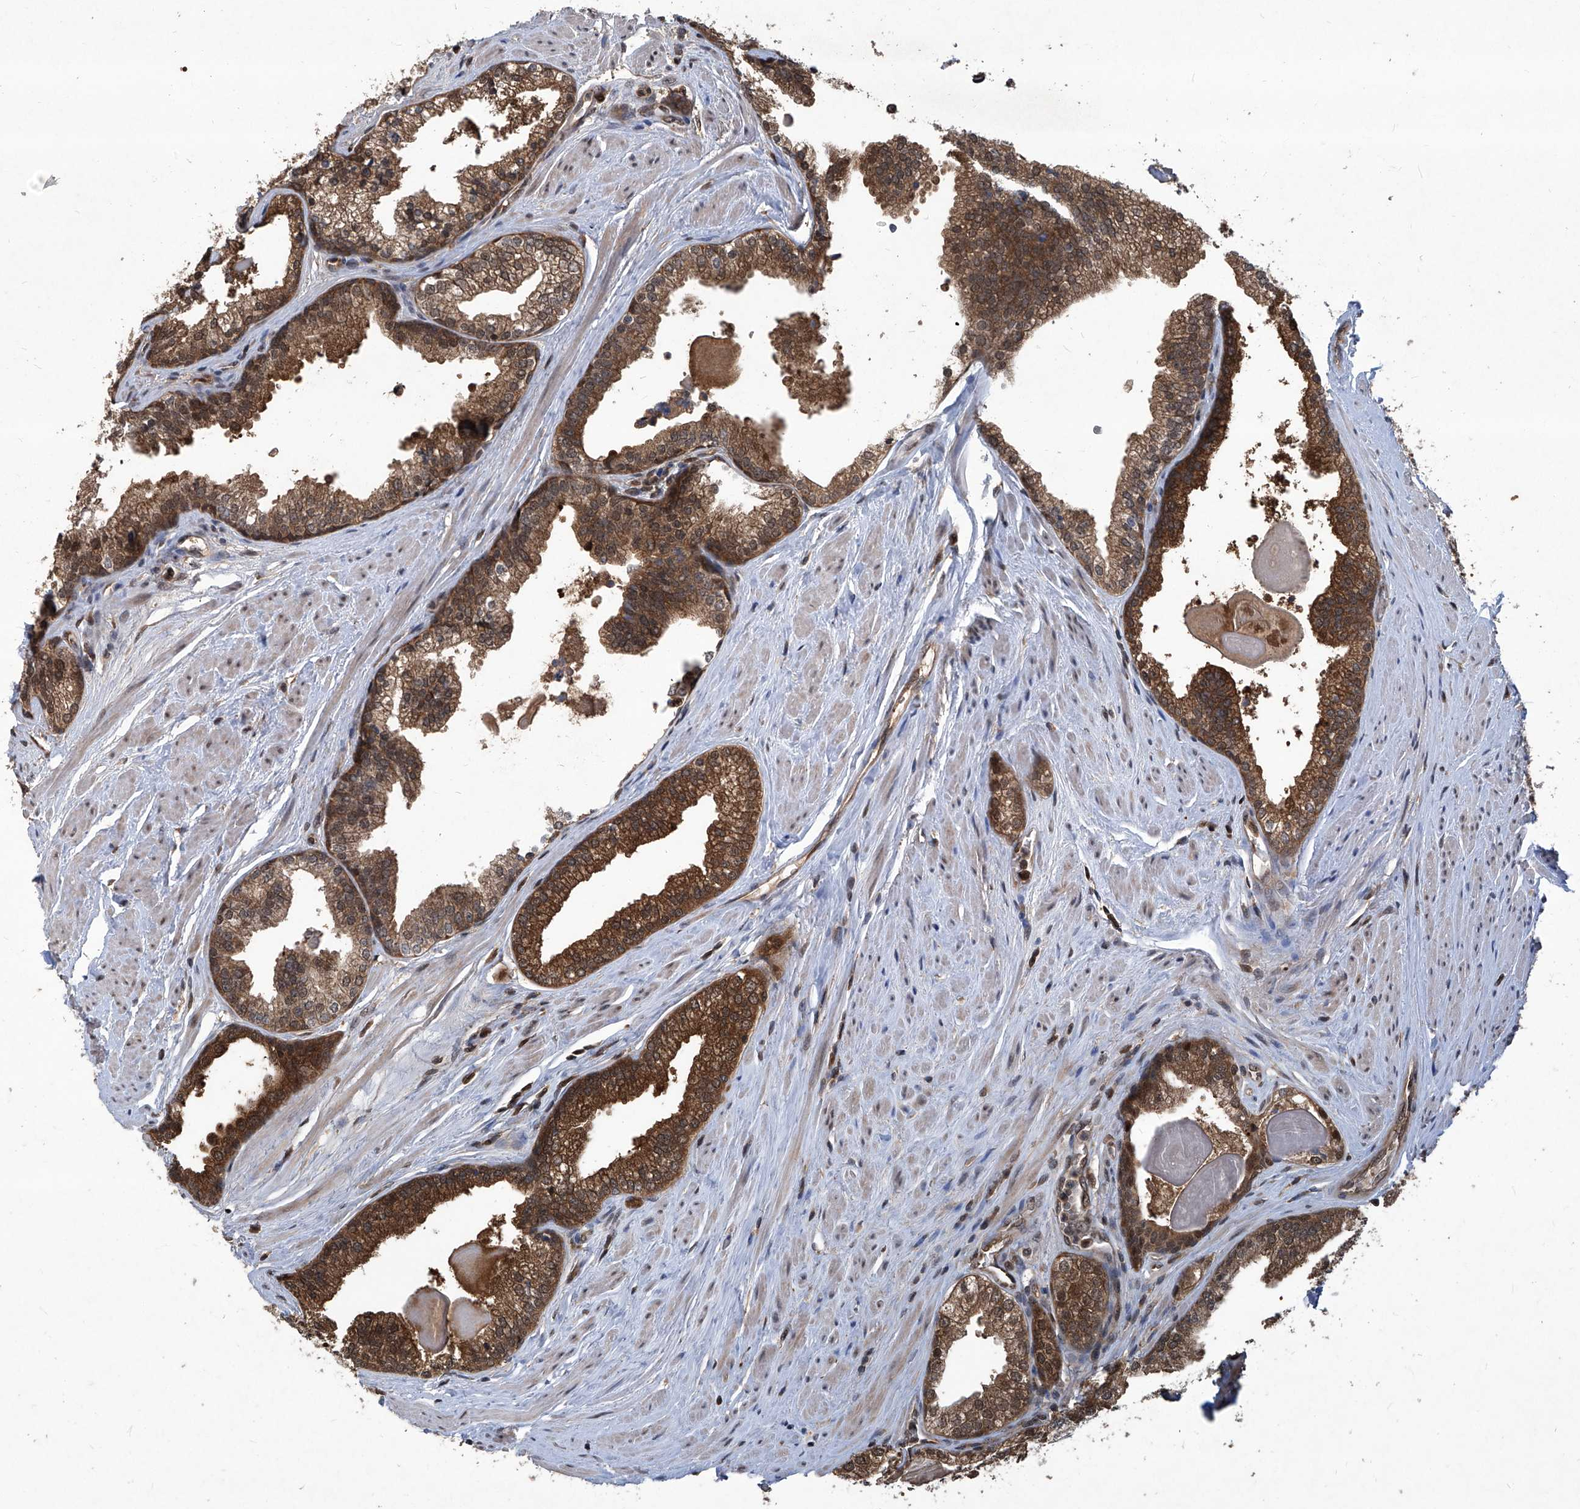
{"staining": {"intensity": "moderate", "quantity": ">75%", "location": "cytoplasmic/membranous"}, "tissue": "prostate cancer", "cell_type": "Tumor cells", "image_type": "cancer", "snomed": [{"axis": "morphology", "description": "Adenocarcinoma, High grade"}, {"axis": "topography", "description": "Prostate"}], "caption": "Immunohistochemistry histopathology image of prostate cancer stained for a protein (brown), which displays medium levels of moderate cytoplasmic/membranous staining in approximately >75% of tumor cells.", "gene": "PSMB1", "patient": {"sex": "male", "age": 63}}